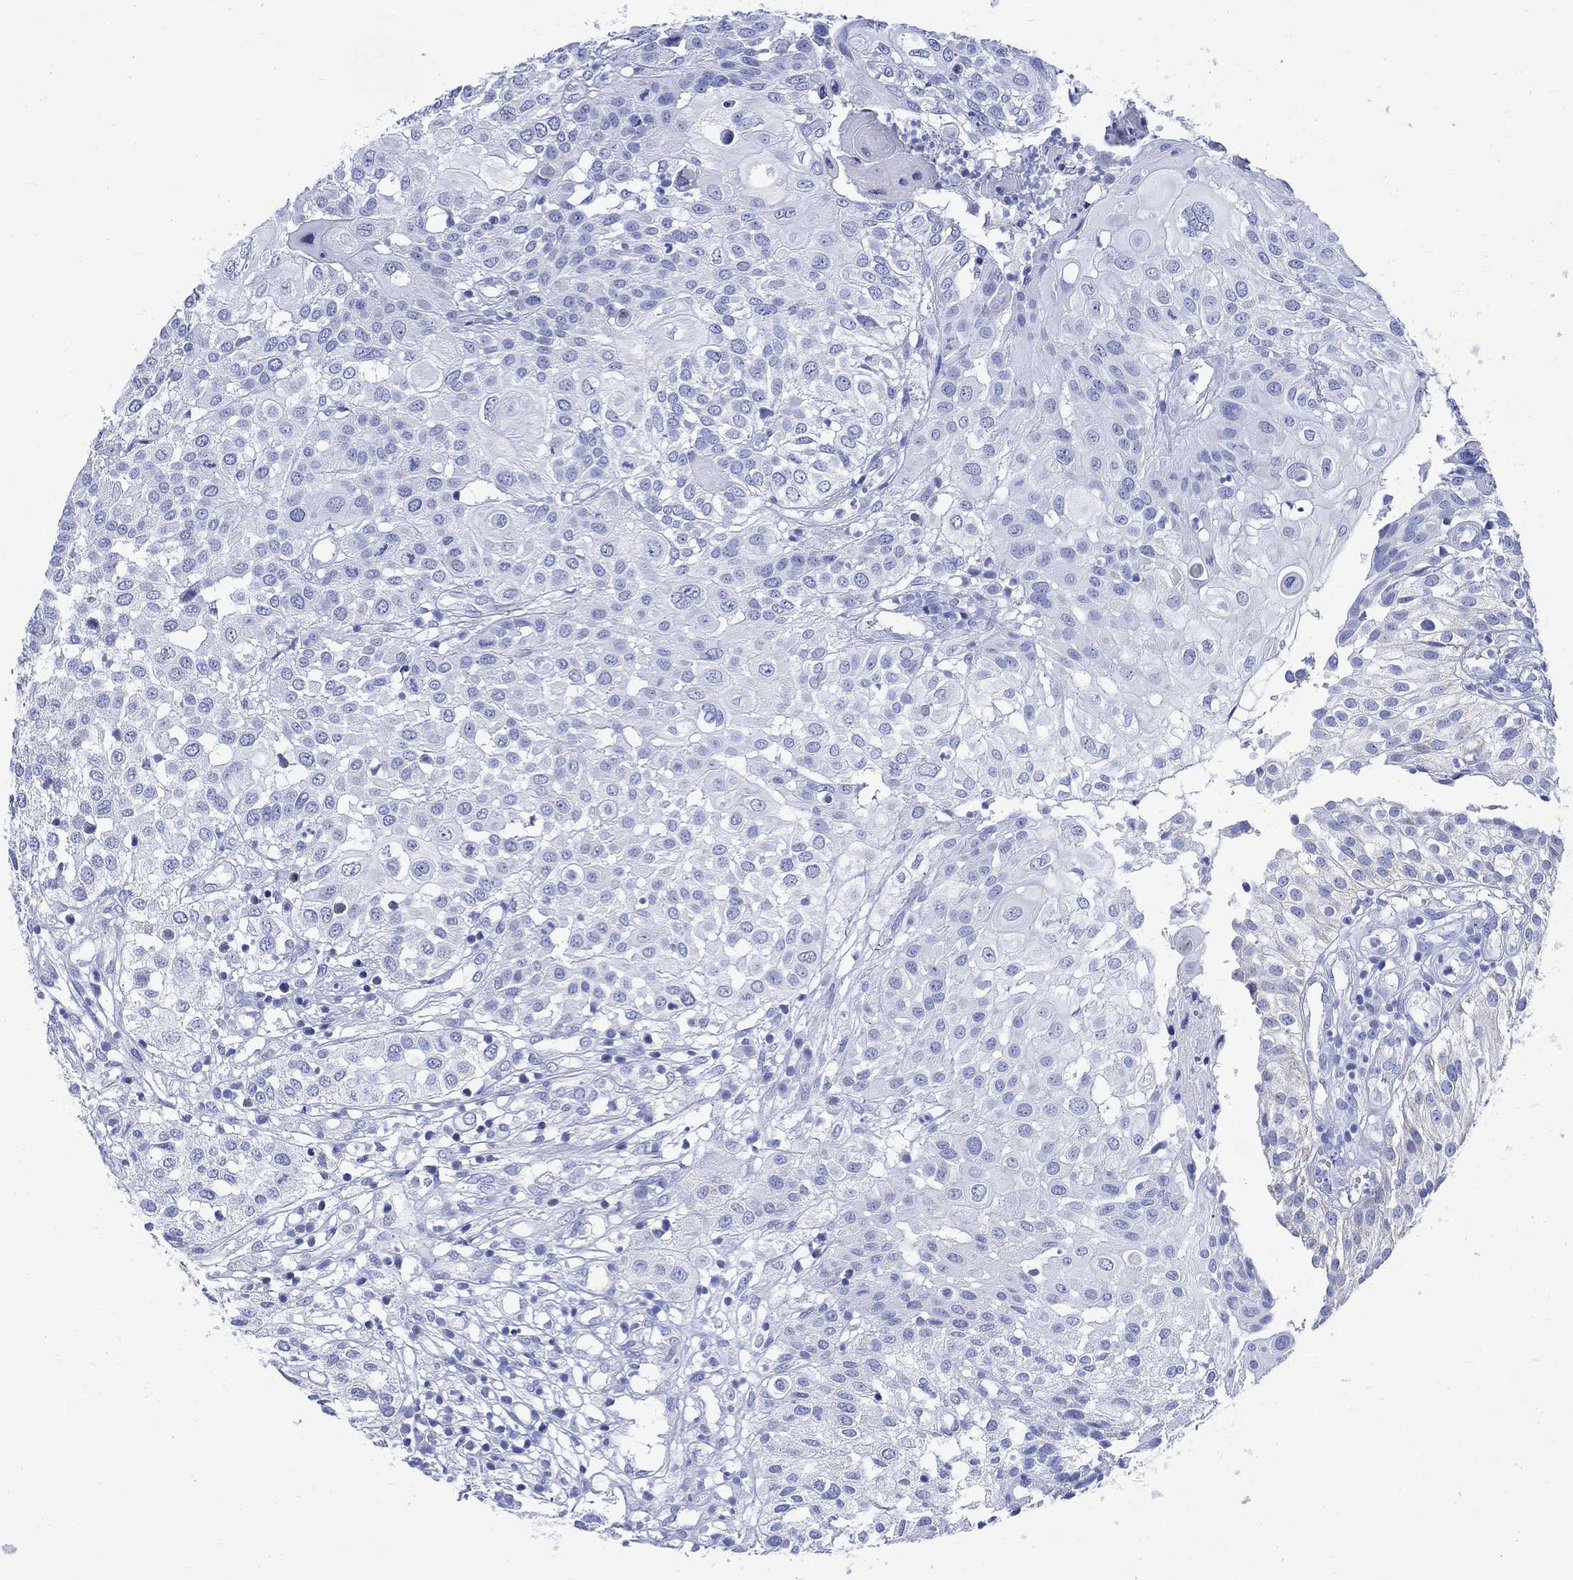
{"staining": {"intensity": "negative", "quantity": "none", "location": "none"}, "tissue": "urothelial cancer", "cell_type": "Tumor cells", "image_type": "cancer", "snomed": [{"axis": "morphology", "description": "Urothelial carcinoma, High grade"}, {"axis": "topography", "description": "Urinary bladder"}], "caption": "High power microscopy photomicrograph of an immunohistochemistry photomicrograph of urothelial cancer, revealing no significant staining in tumor cells. The staining is performed using DAB brown chromogen with nuclei counter-stained in using hematoxylin.", "gene": "CPLX2", "patient": {"sex": "female", "age": 79}}